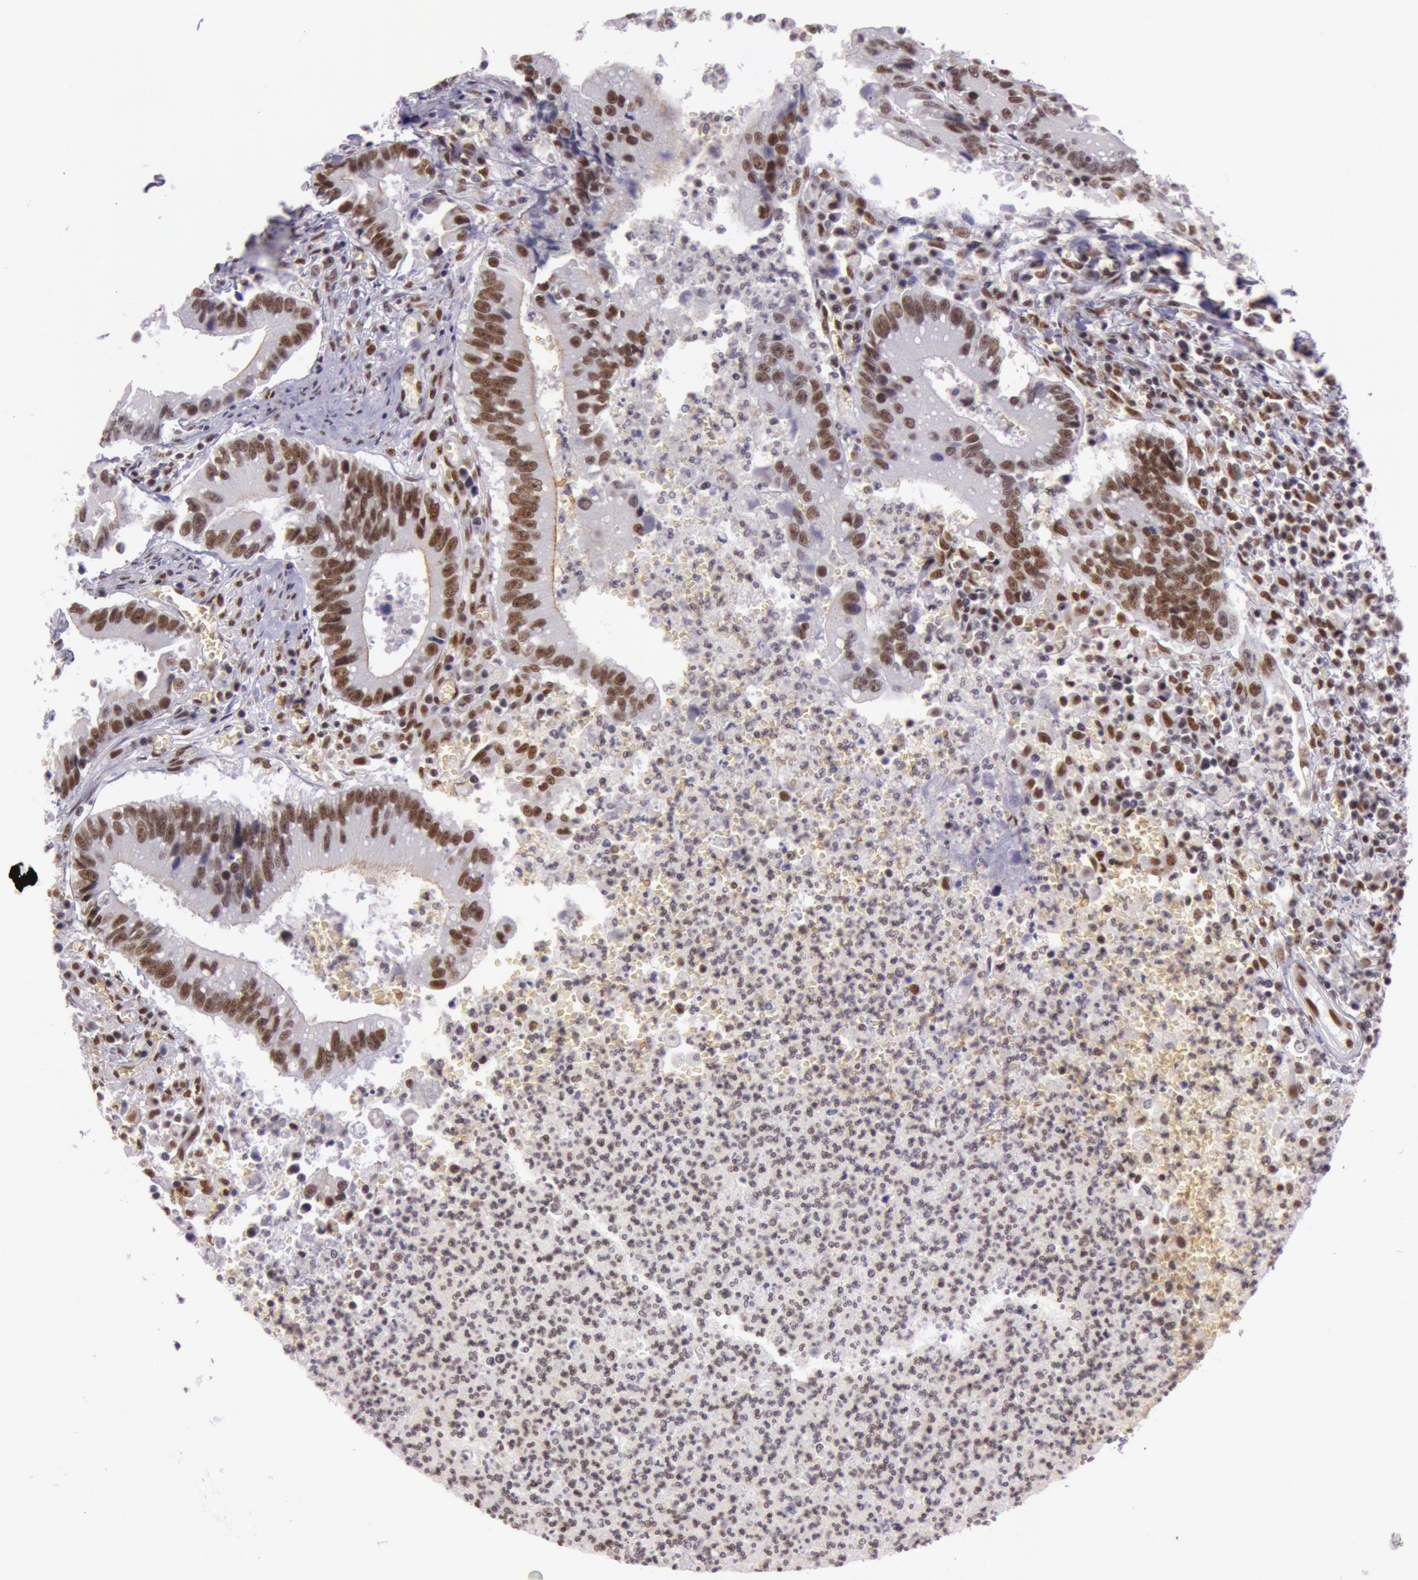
{"staining": {"intensity": "strong", "quantity": ">75%", "location": "nuclear"}, "tissue": "colorectal cancer", "cell_type": "Tumor cells", "image_type": "cancer", "snomed": [{"axis": "morphology", "description": "Adenocarcinoma, NOS"}, {"axis": "topography", "description": "Rectum"}], "caption": "This histopathology image shows IHC staining of colorectal cancer, with high strong nuclear expression in approximately >75% of tumor cells.", "gene": "NBN", "patient": {"sex": "female", "age": 81}}